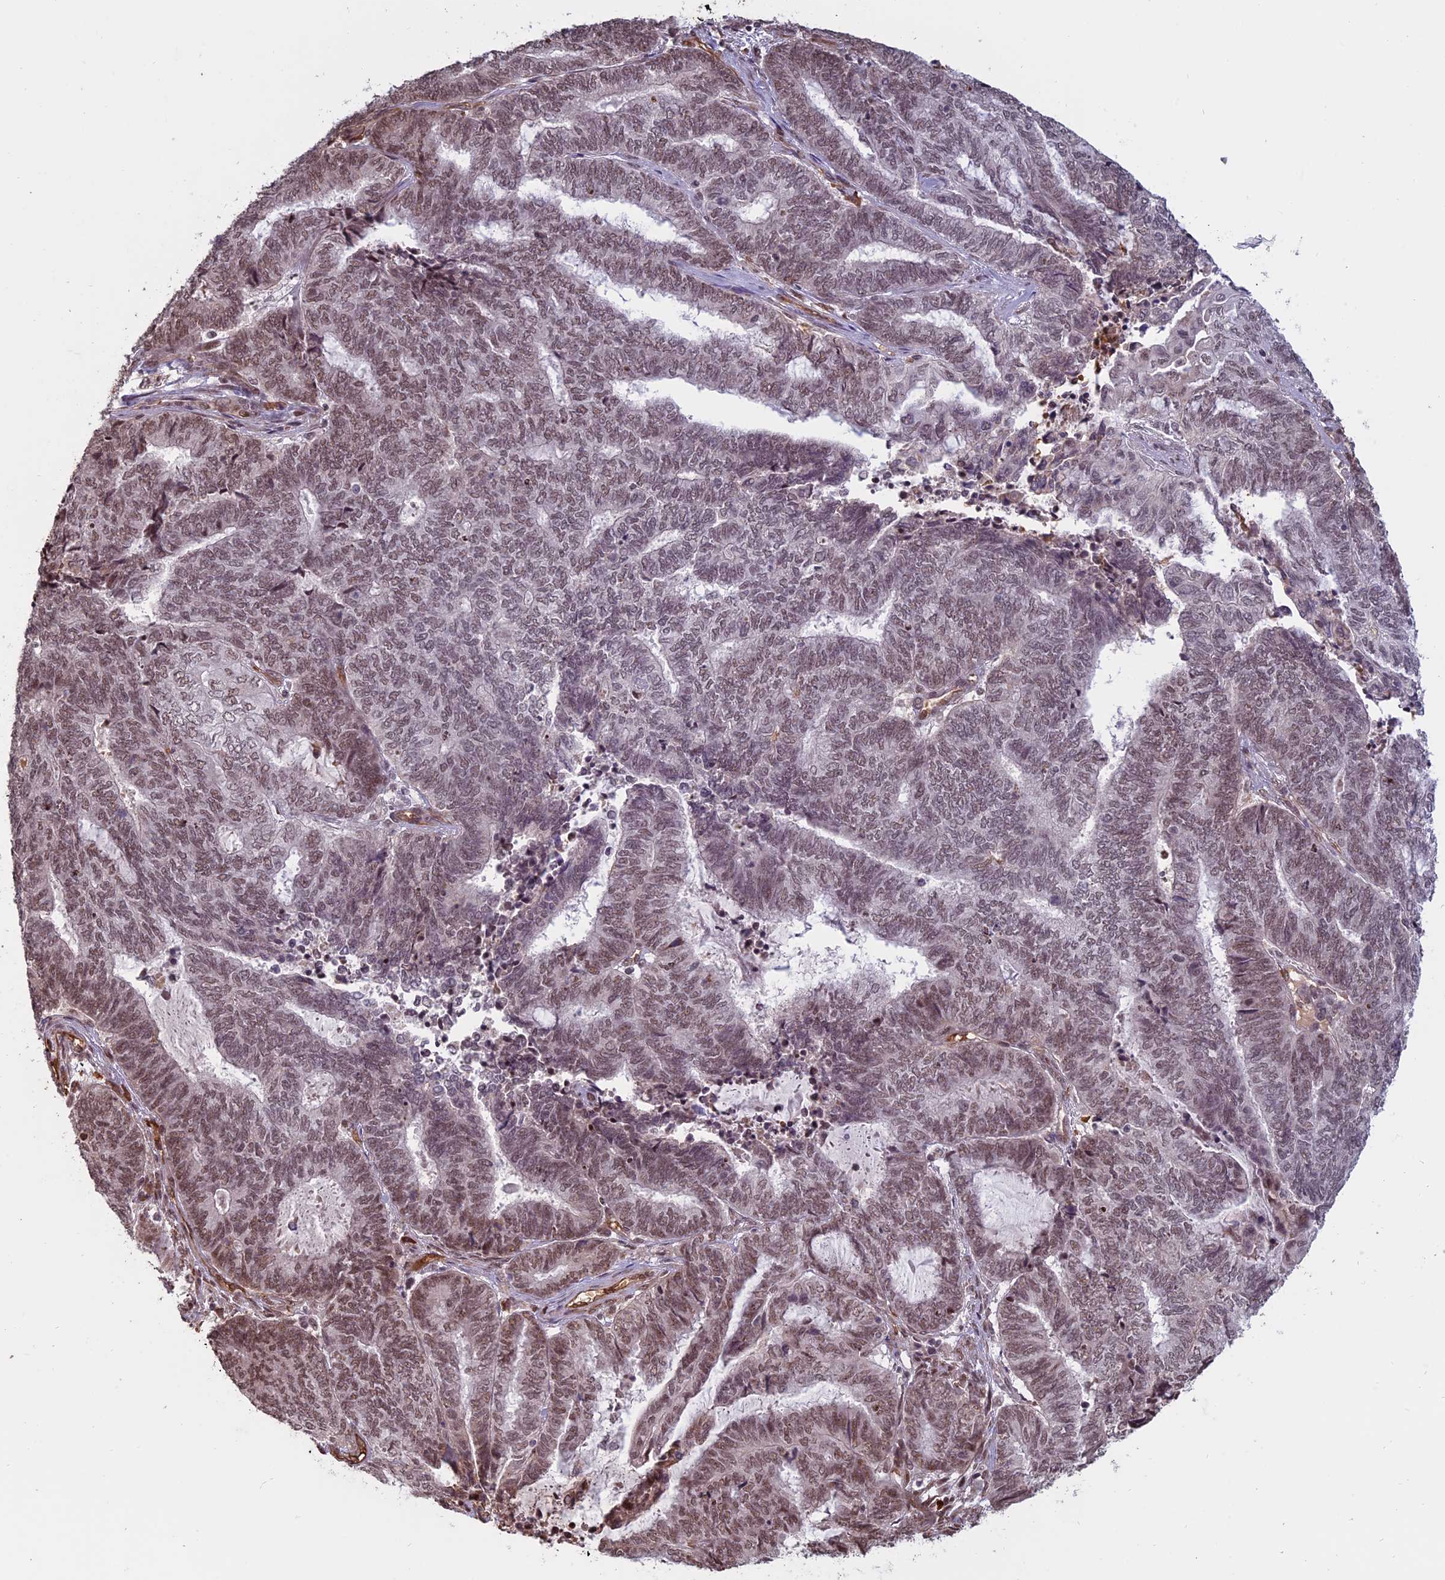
{"staining": {"intensity": "moderate", "quantity": ">75%", "location": "nuclear"}, "tissue": "endometrial cancer", "cell_type": "Tumor cells", "image_type": "cancer", "snomed": [{"axis": "morphology", "description": "Adenocarcinoma, NOS"}, {"axis": "topography", "description": "Uterus"}, {"axis": "topography", "description": "Endometrium"}], "caption": "This is a histology image of immunohistochemistry (IHC) staining of endometrial cancer, which shows moderate staining in the nuclear of tumor cells.", "gene": "MFAP1", "patient": {"sex": "female", "age": 70}}